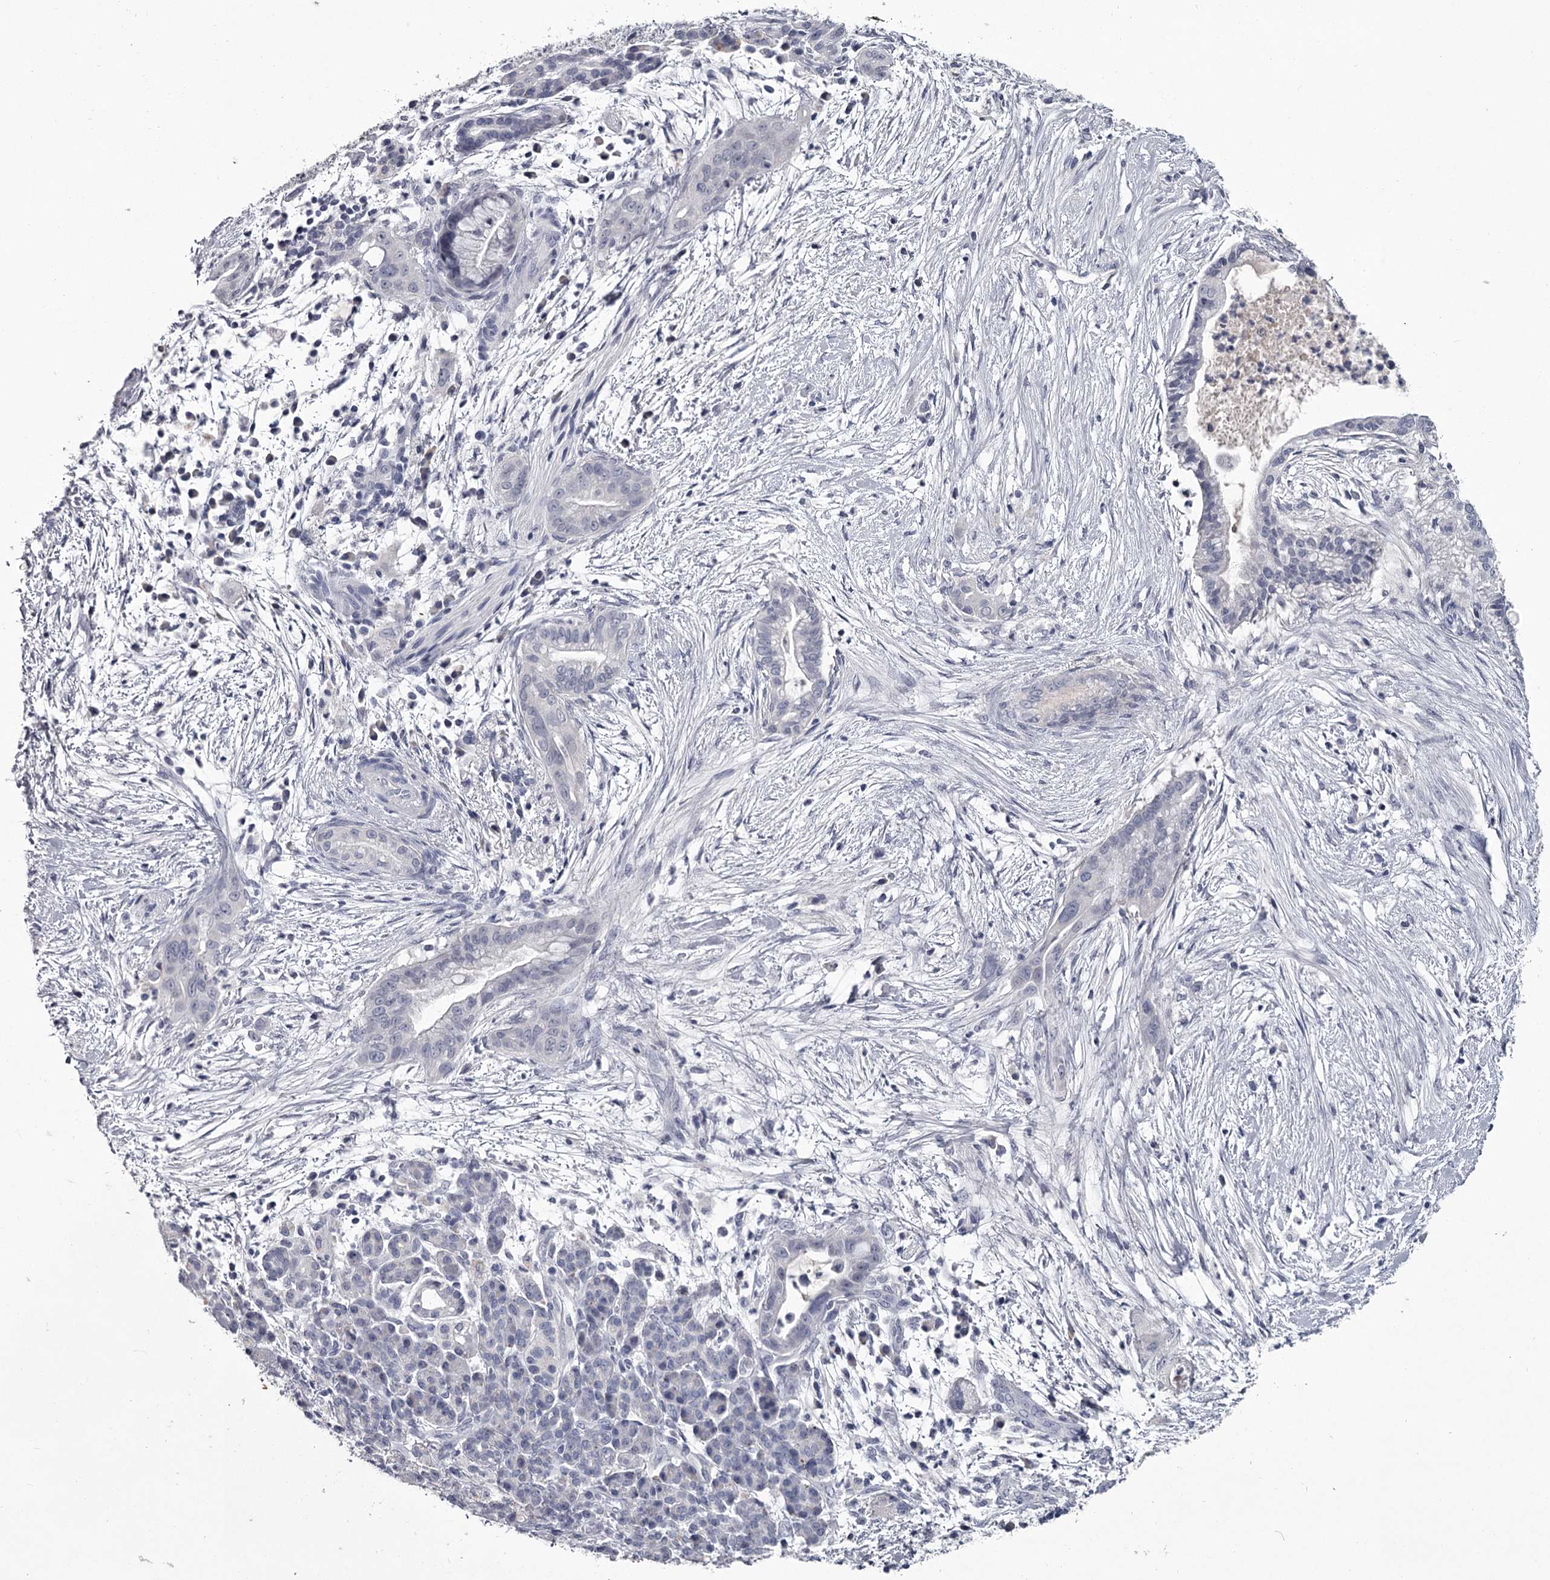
{"staining": {"intensity": "negative", "quantity": "none", "location": "none"}, "tissue": "pancreatic cancer", "cell_type": "Tumor cells", "image_type": "cancer", "snomed": [{"axis": "morphology", "description": "Adenocarcinoma, NOS"}, {"axis": "topography", "description": "Pancreas"}], "caption": "Pancreatic cancer (adenocarcinoma) stained for a protein using immunohistochemistry (IHC) demonstrates no staining tumor cells.", "gene": "DAO", "patient": {"sex": "male", "age": 59}}